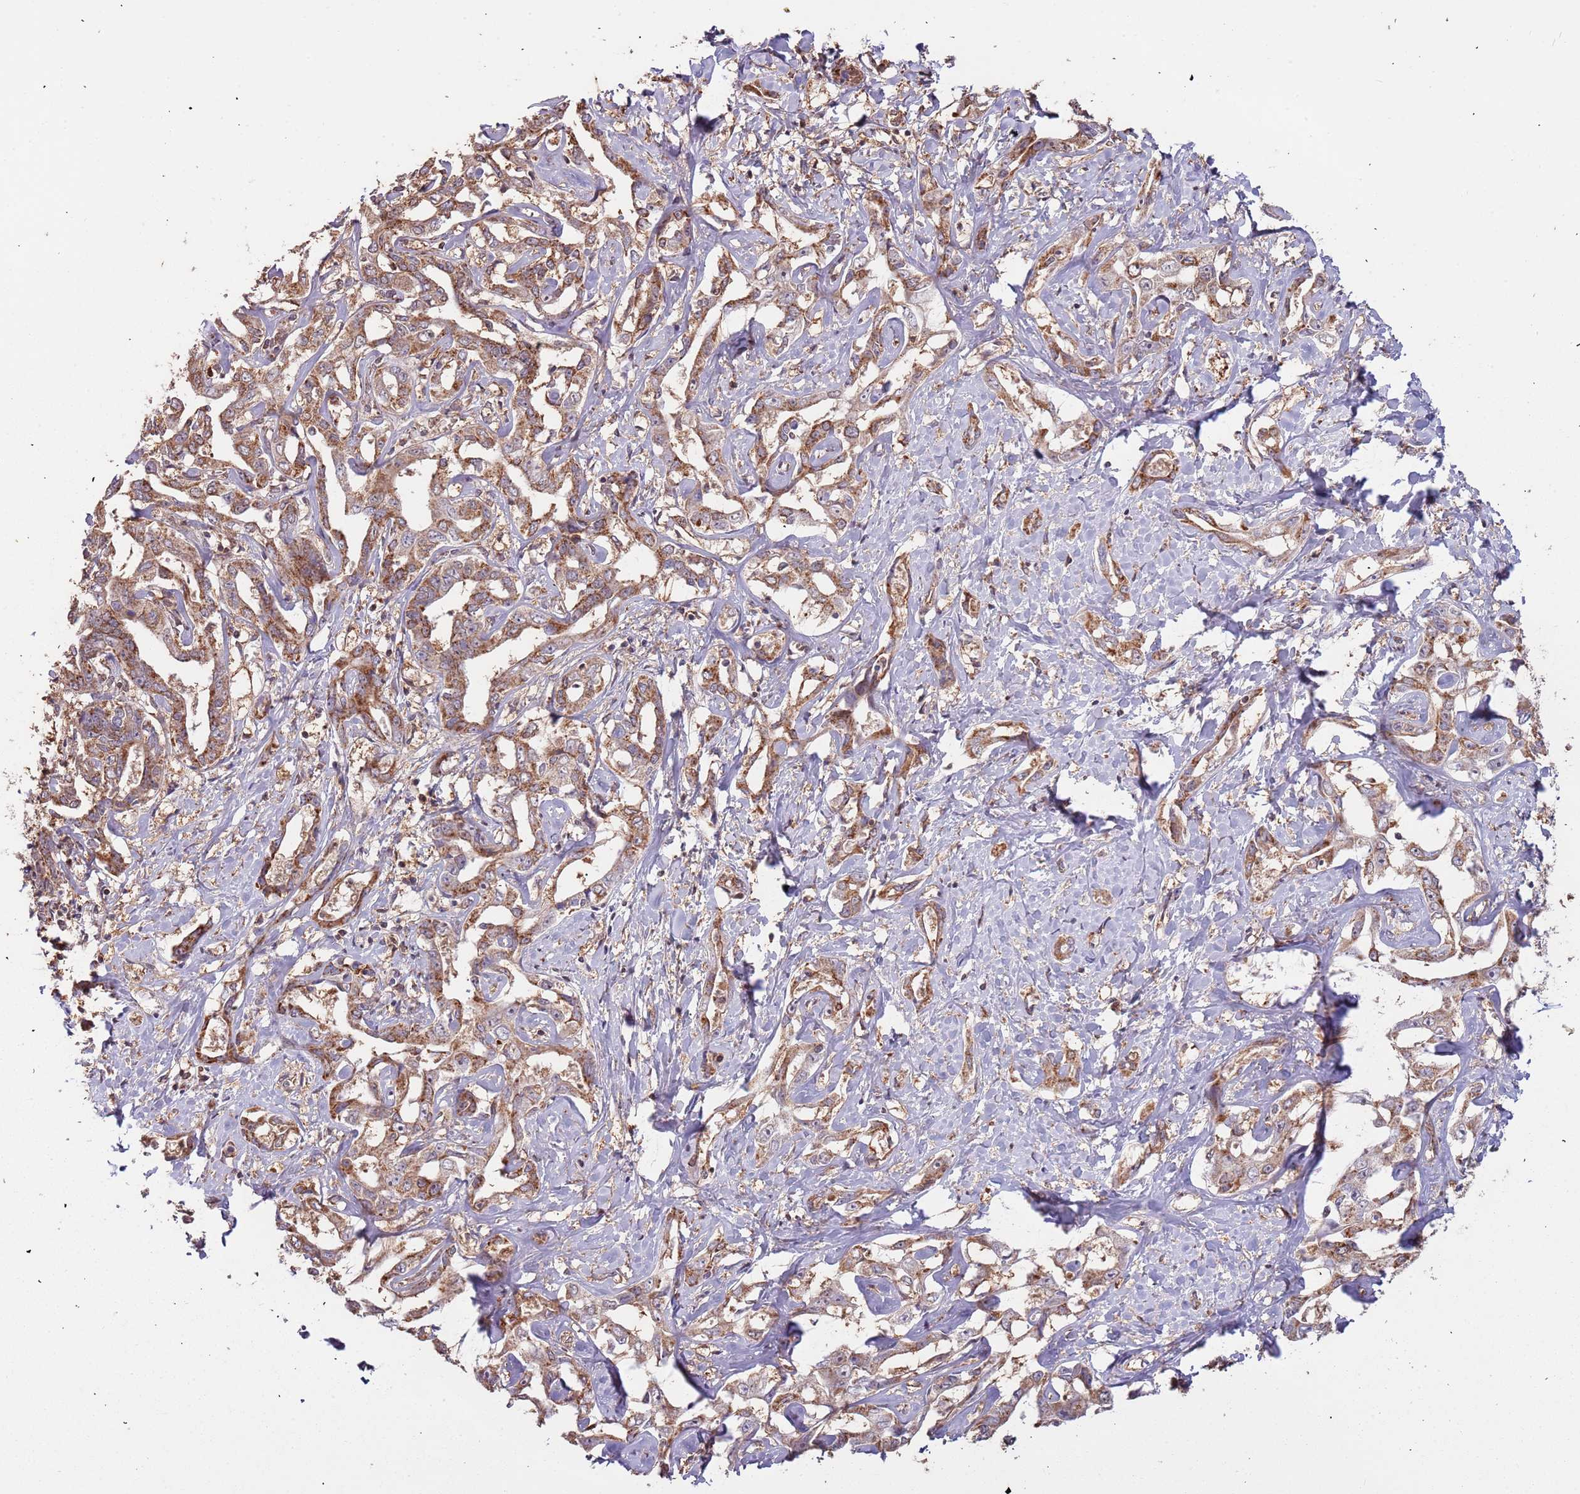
{"staining": {"intensity": "moderate", "quantity": ">75%", "location": "cytoplasmic/membranous"}, "tissue": "liver cancer", "cell_type": "Tumor cells", "image_type": "cancer", "snomed": [{"axis": "morphology", "description": "Cholangiocarcinoma"}, {"axis": "topography", "description": "Liver"}], "caption": "DAB immunohistochemical staining of human cholangiocarcinoma (liver) reveals moderate cytoplasmic/membranous protein expression in approximately >75% of tumor cells.", "gene": "IL17RD", "patient": {"sex": "male", "age": 59}}